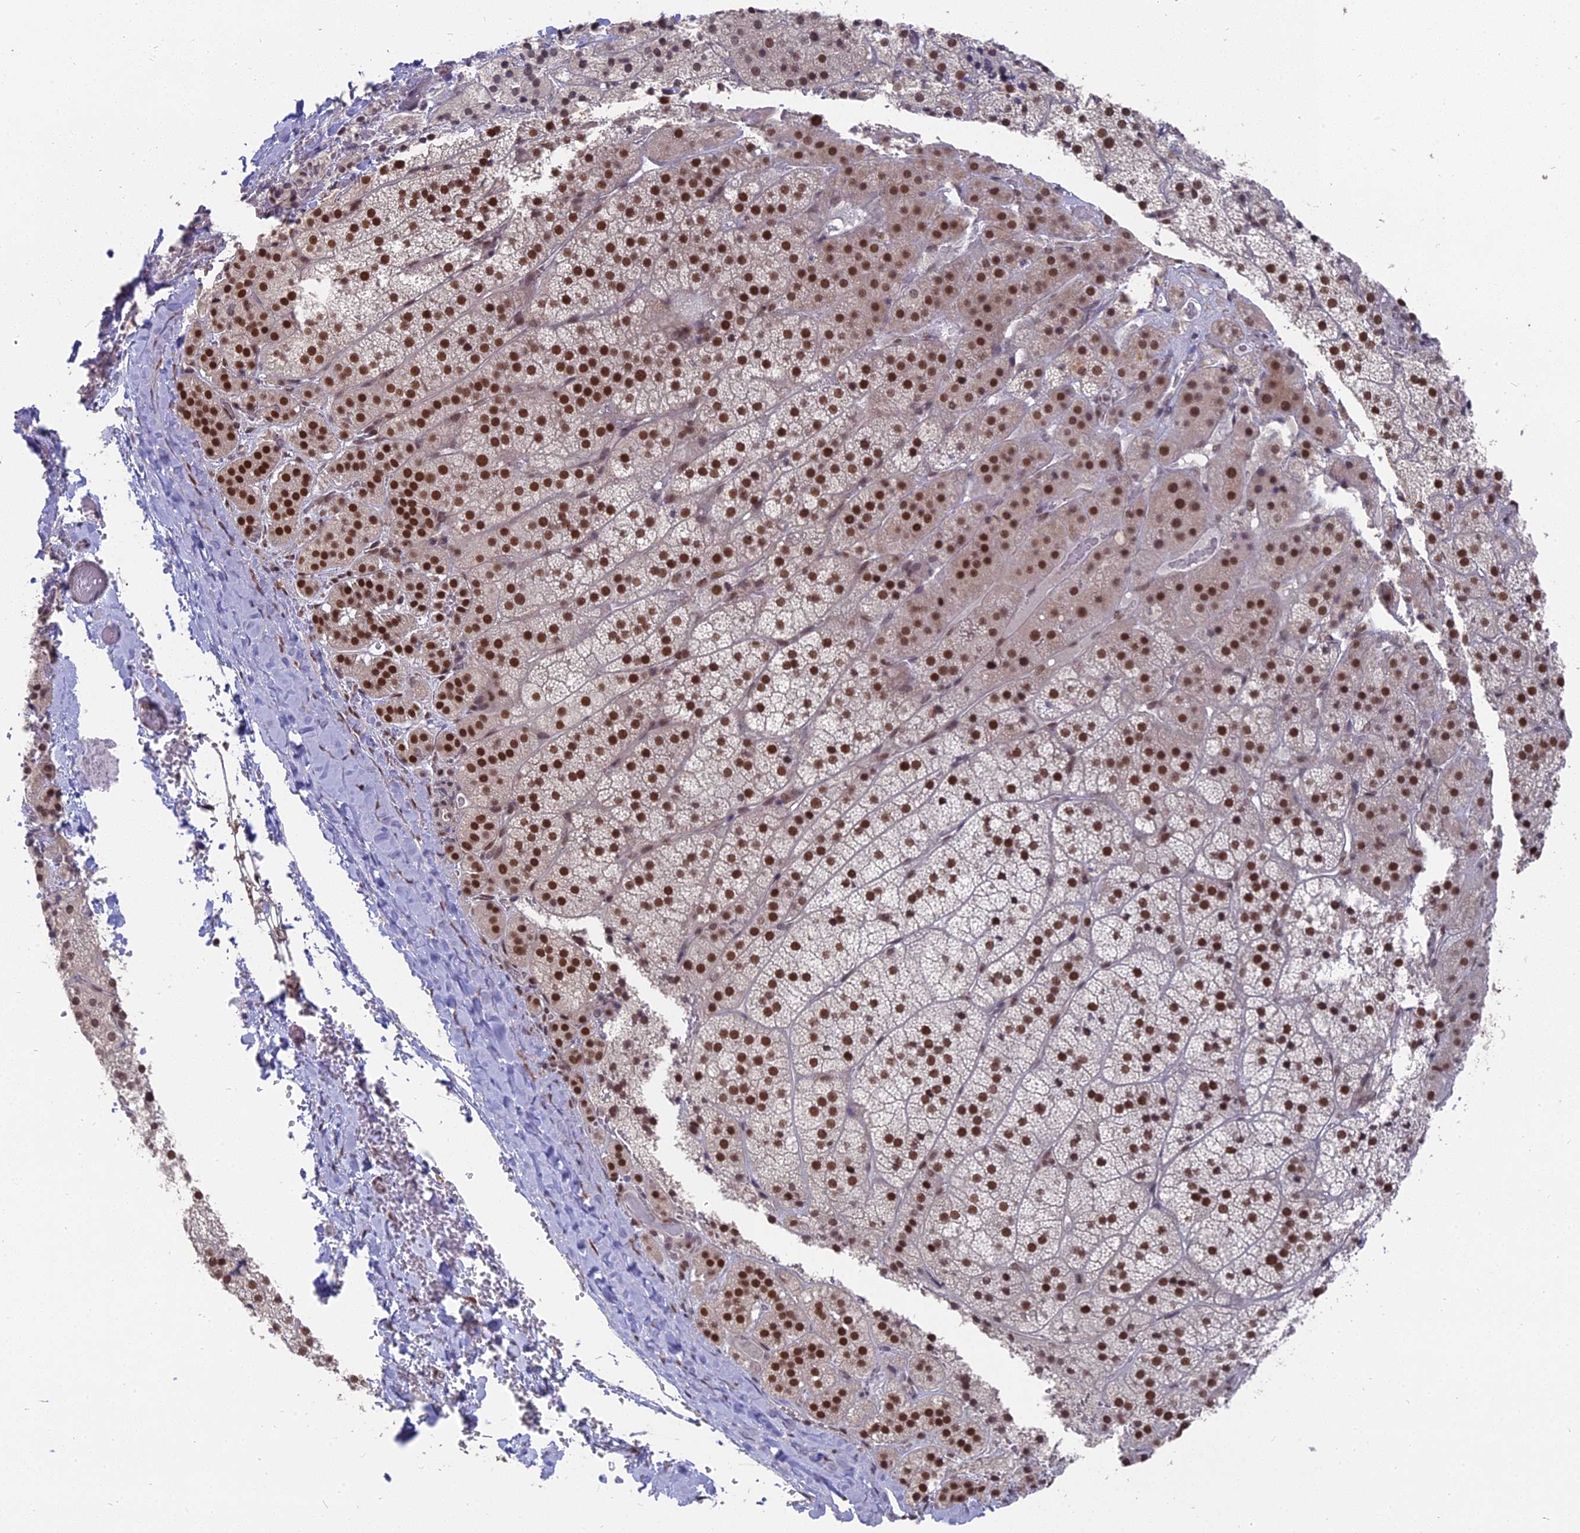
{"staining": {"intensity": "strong", "quantity": "25%-75%", "location": "nuclear"}, "tissue": "adrenal gland", "cell_type": "Glandular cells", "image_type": "normal", "snomed": [{"axis": "morphology", "description": "Normal tissue, NOS"}, {"axis": "topography", "description": "Adrenal gland"}], "caption": "Protein staining of unremarkable adrenal gland exhibits strong nuclear staining in about 25%-75% of glandular cells.", "gene": "NR1H3", "patient": {"sex": "female", "age": 44}}